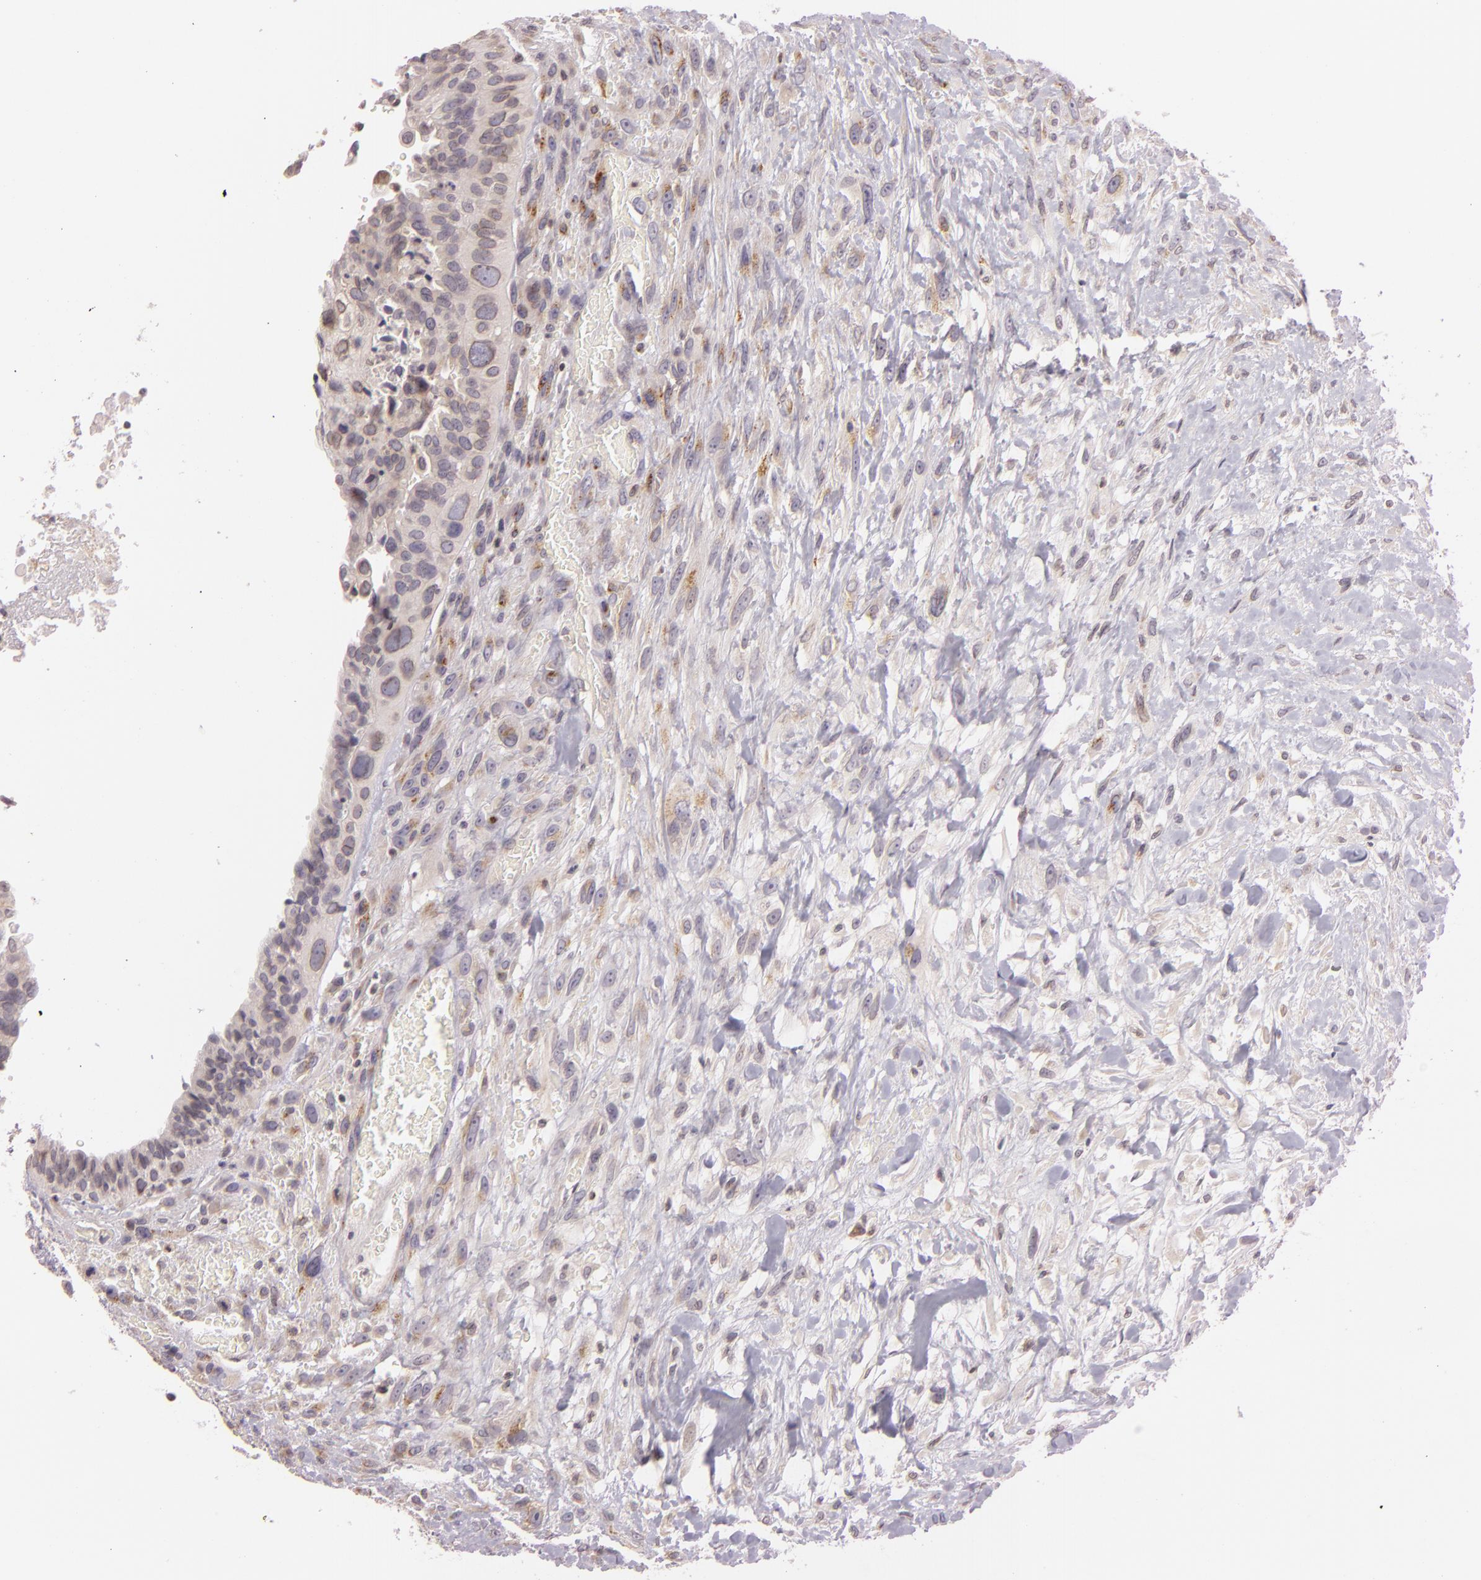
{"staining": {"intensity": "moderate", "quantity": ">75%", "location": "cytoplasmic/membranous"}, "tissue": "breast cancer", "cell_type": "Tumor cells", "image_type": "cancer", "snomed": [{"axis": "morphology", "description": "Neoplasm, malignant, NOS"}, {"axis": "topography", "description": "Breast"}], "caption": "This photomicrograph exhibits immunohistochemistry (IHC) staining of human neoplasm (malignant) (breast), with medium moderate cytoplasmic/membranous staining in approximately >75% of tumor cells.", "gene": "LGMN", "patient": {"sex": "female", "age": 50}}